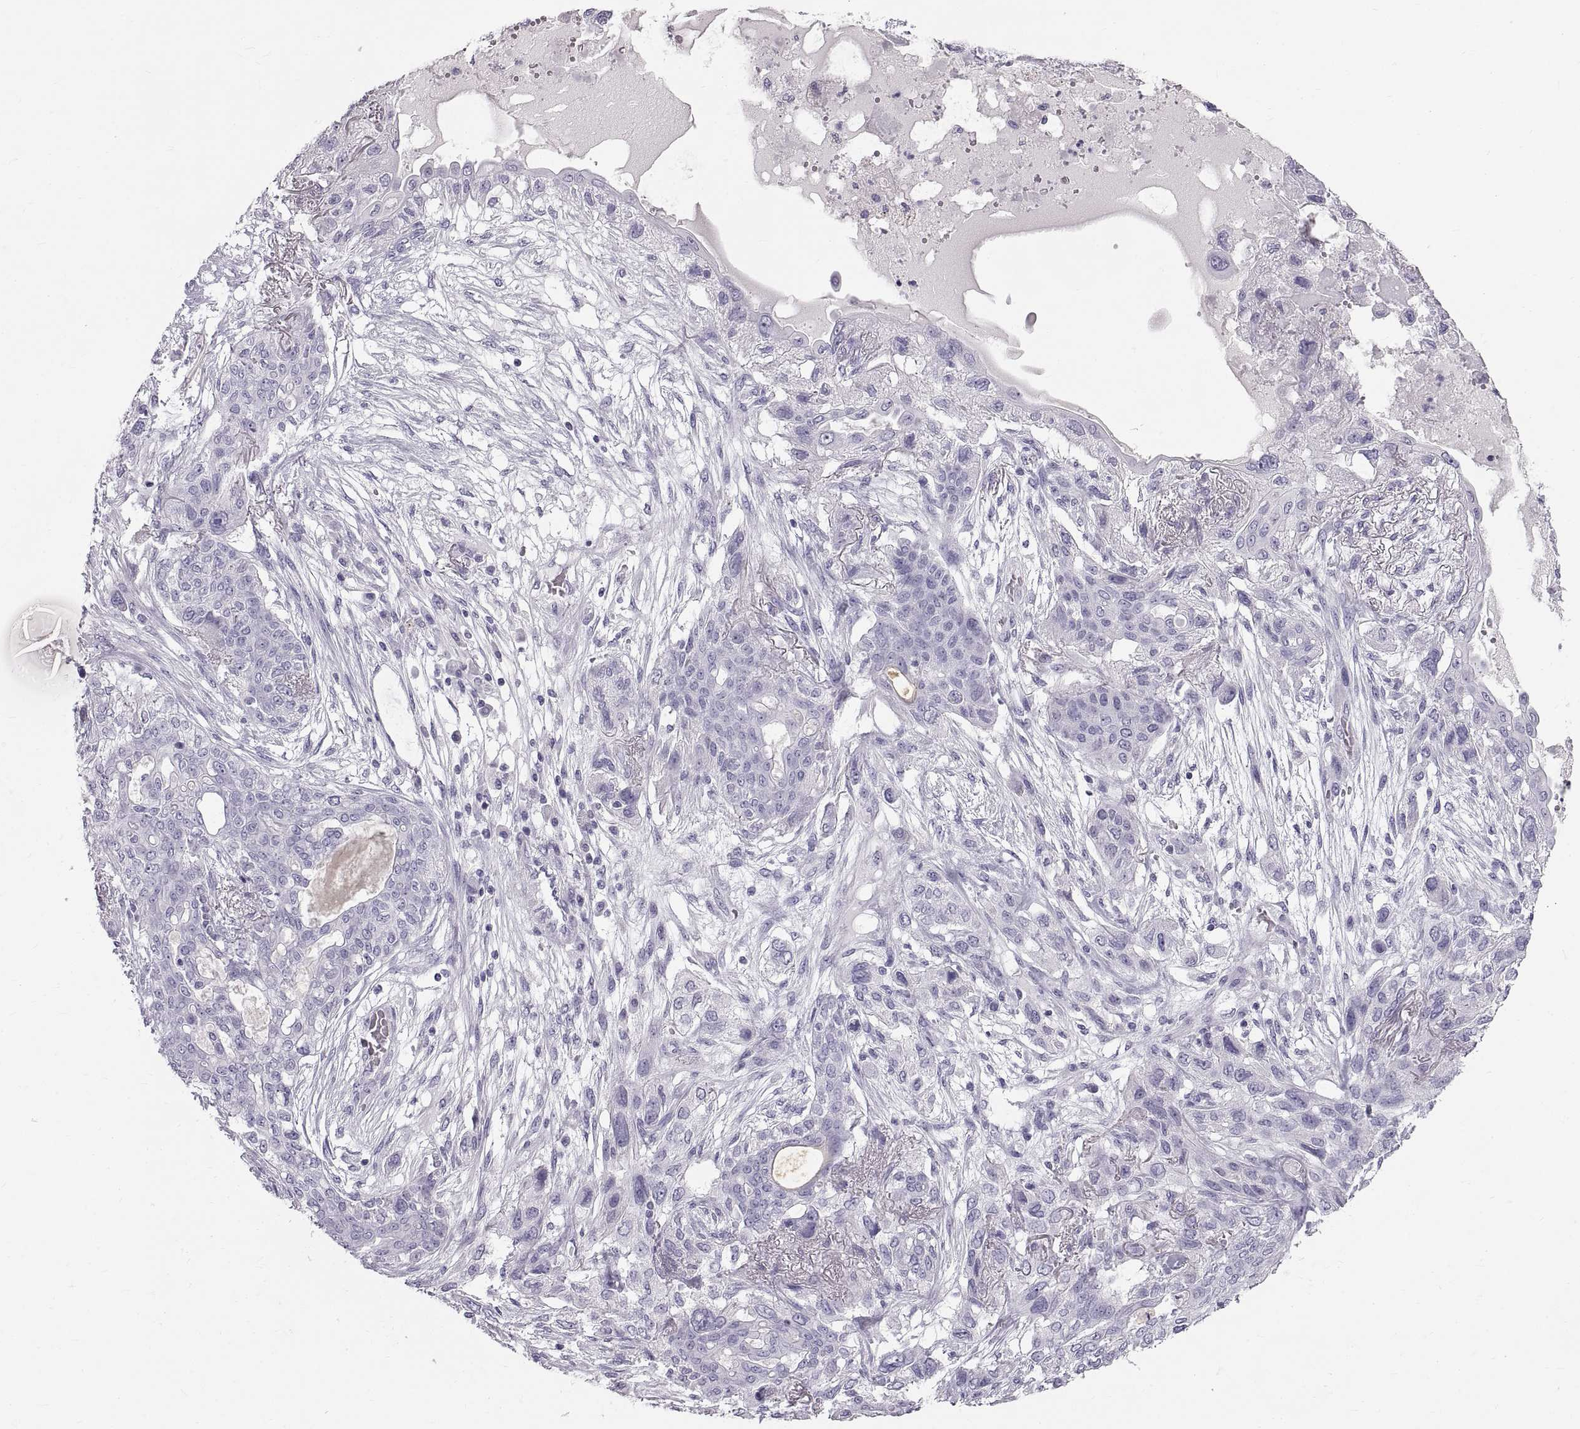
{"staining": {"intensity": "negative", "quantity": "none", "location": "none"}, "tissue": "lung cancer", "cell_type": "Tumor cells", "image_type": "cancer", "snomed": [{"axis": "morphology", "description": "Squamous cell carcinoma, NOS"}, {"axis": "topography", "description": "Lung"}], "caption": "Immunohistochemistry histopathology image of human squamous cell carcinoma (lung) stained for a protein (brown), which shows no expression in tumor cells. Brightfield microscopy of IHC stained with DAB (3,3'-diaminobenzidine) (brown) and hematoxylin (blue), captured at high magnification.", "gene": "WFDC8", "patient": {"sex": "female", "age": 70}}